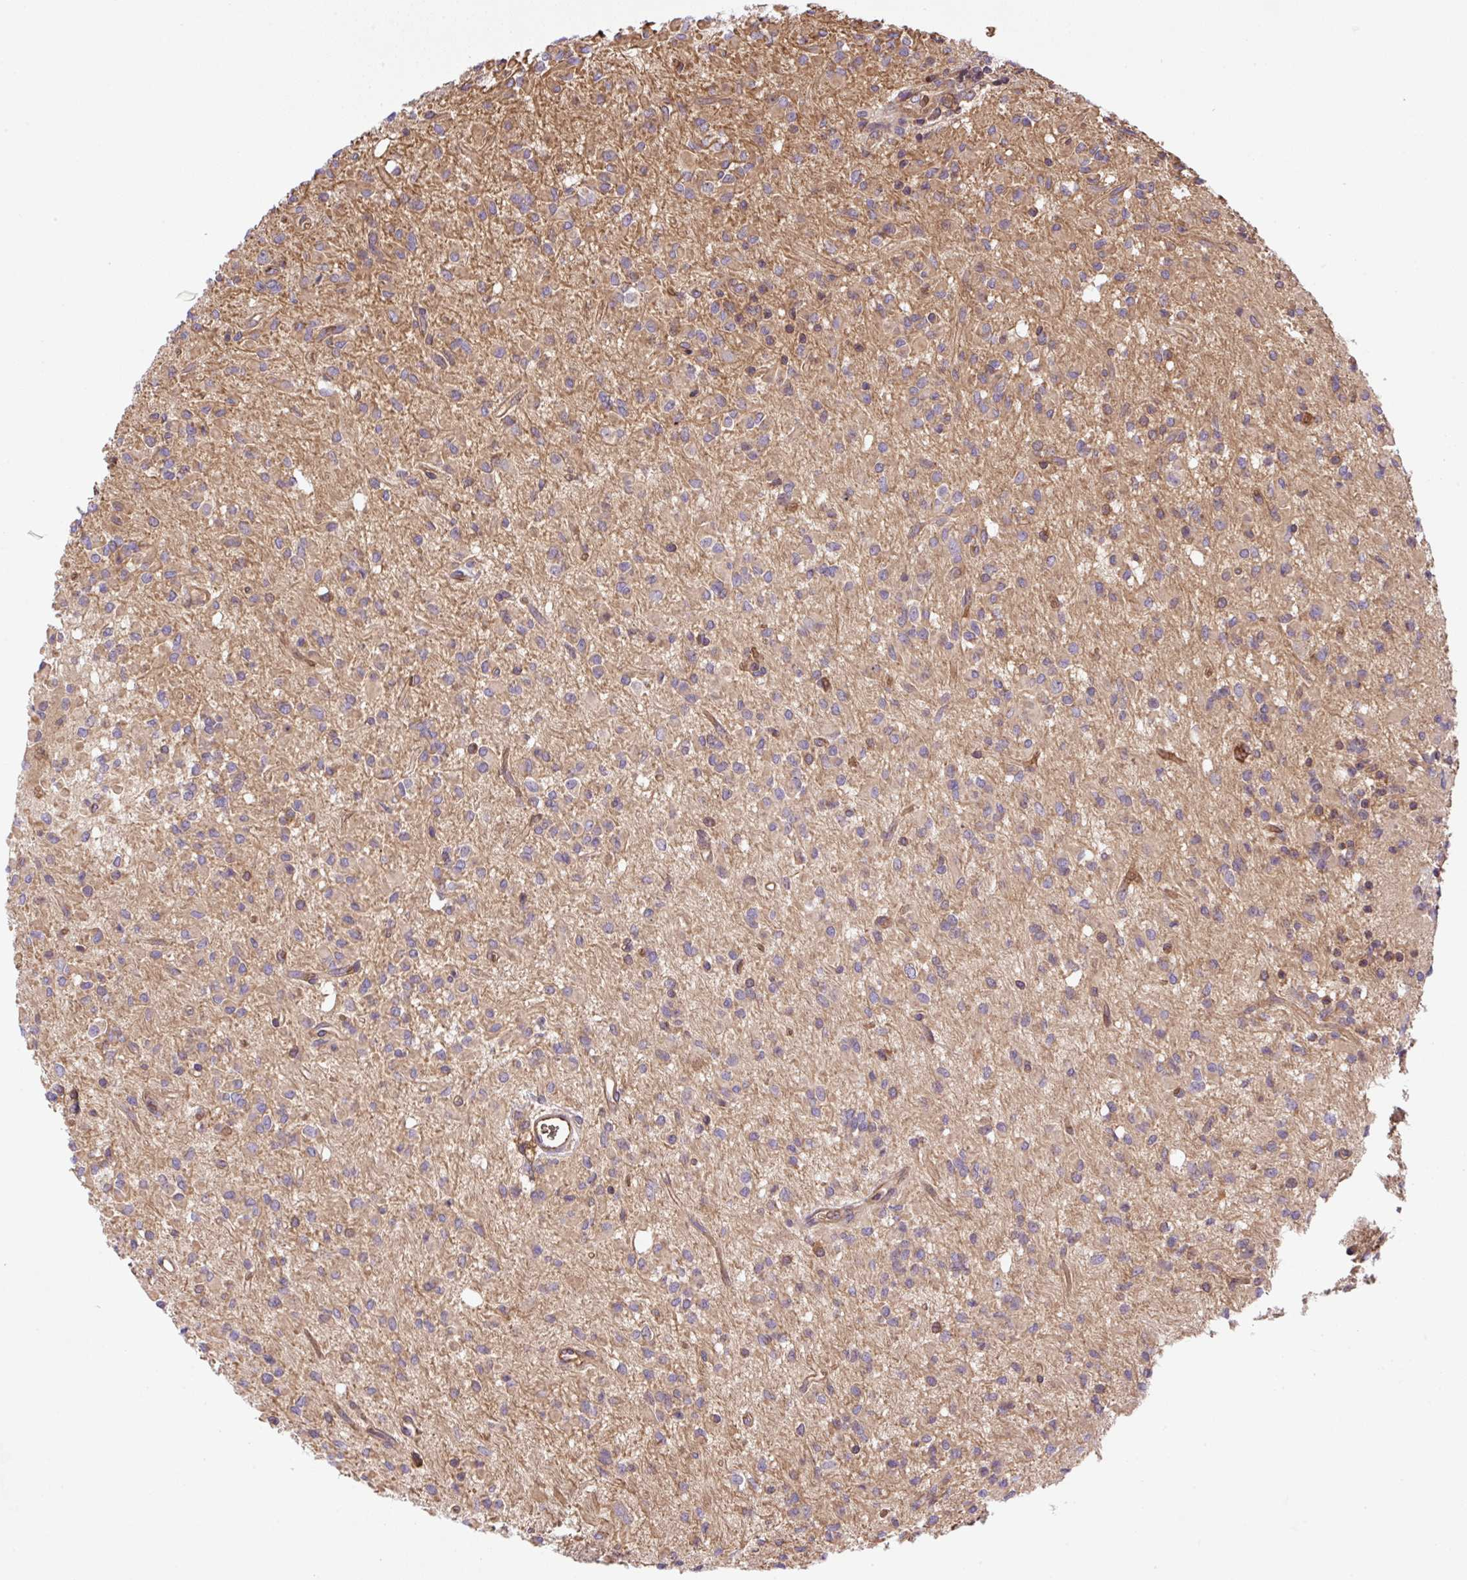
{"staining": {"intensity": "moderate", "quantity": "<25%", "location": "cytoplasmic/membranous"}, "tissue": "glioma", "cell_type": "Tumor cells", "image_type": "cancer", "snomed": [{"axis": "morphology", "description": "Glioma, malignant, Low grade"}, {"axis": "topography", "description": "Brain"}], "caption": "Immunohistochemistry (IHC) (DAB) staining of glioma shows moderate cytoplasmic/membranous protein positivity in about <25% of tumor cells.", "gene": "APOBEC3D", "patient": {"sex": "female", "age": 33}}